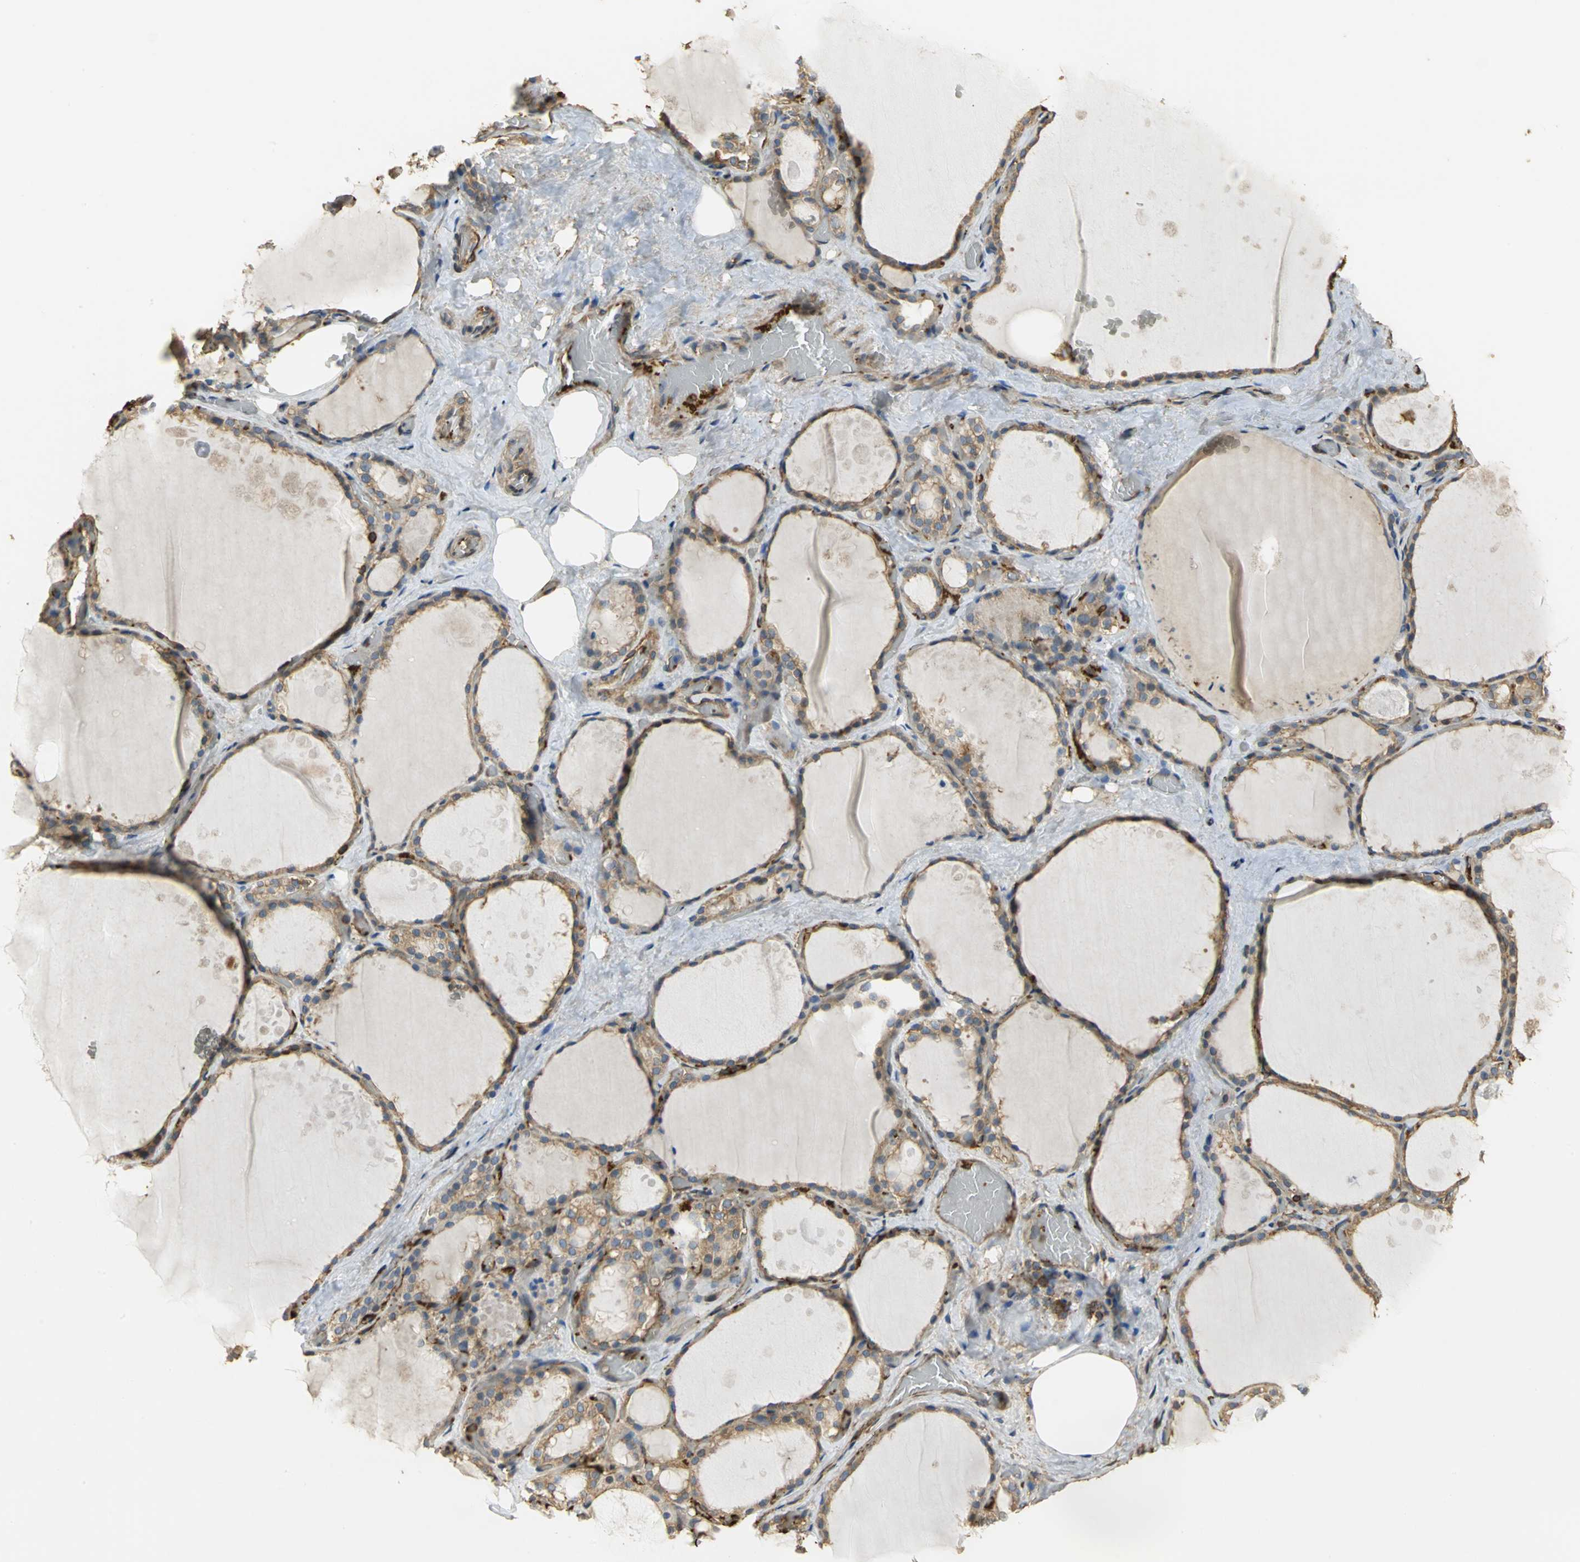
{"staining": {"intensity": "moderate", "quantity": ">75%", "location": "cytoplasmic/membranous"}, "tissue": "thyroid gland", "cell_type": "Glandular cells", "image_type": "normal", "snomed": [{"axis": "morphology", "description": "Normal tissue, NOS"}, {"axis": "topography", "description": "Thyroid gland"}], "caption": "A micrograph of human thyroid gland stained for a protein demonstrates moderate cytoplasmic/membranous brown staining in glandular cells.", "gene": "TLN1", "patient": {"sex": "male", "age": 61}}